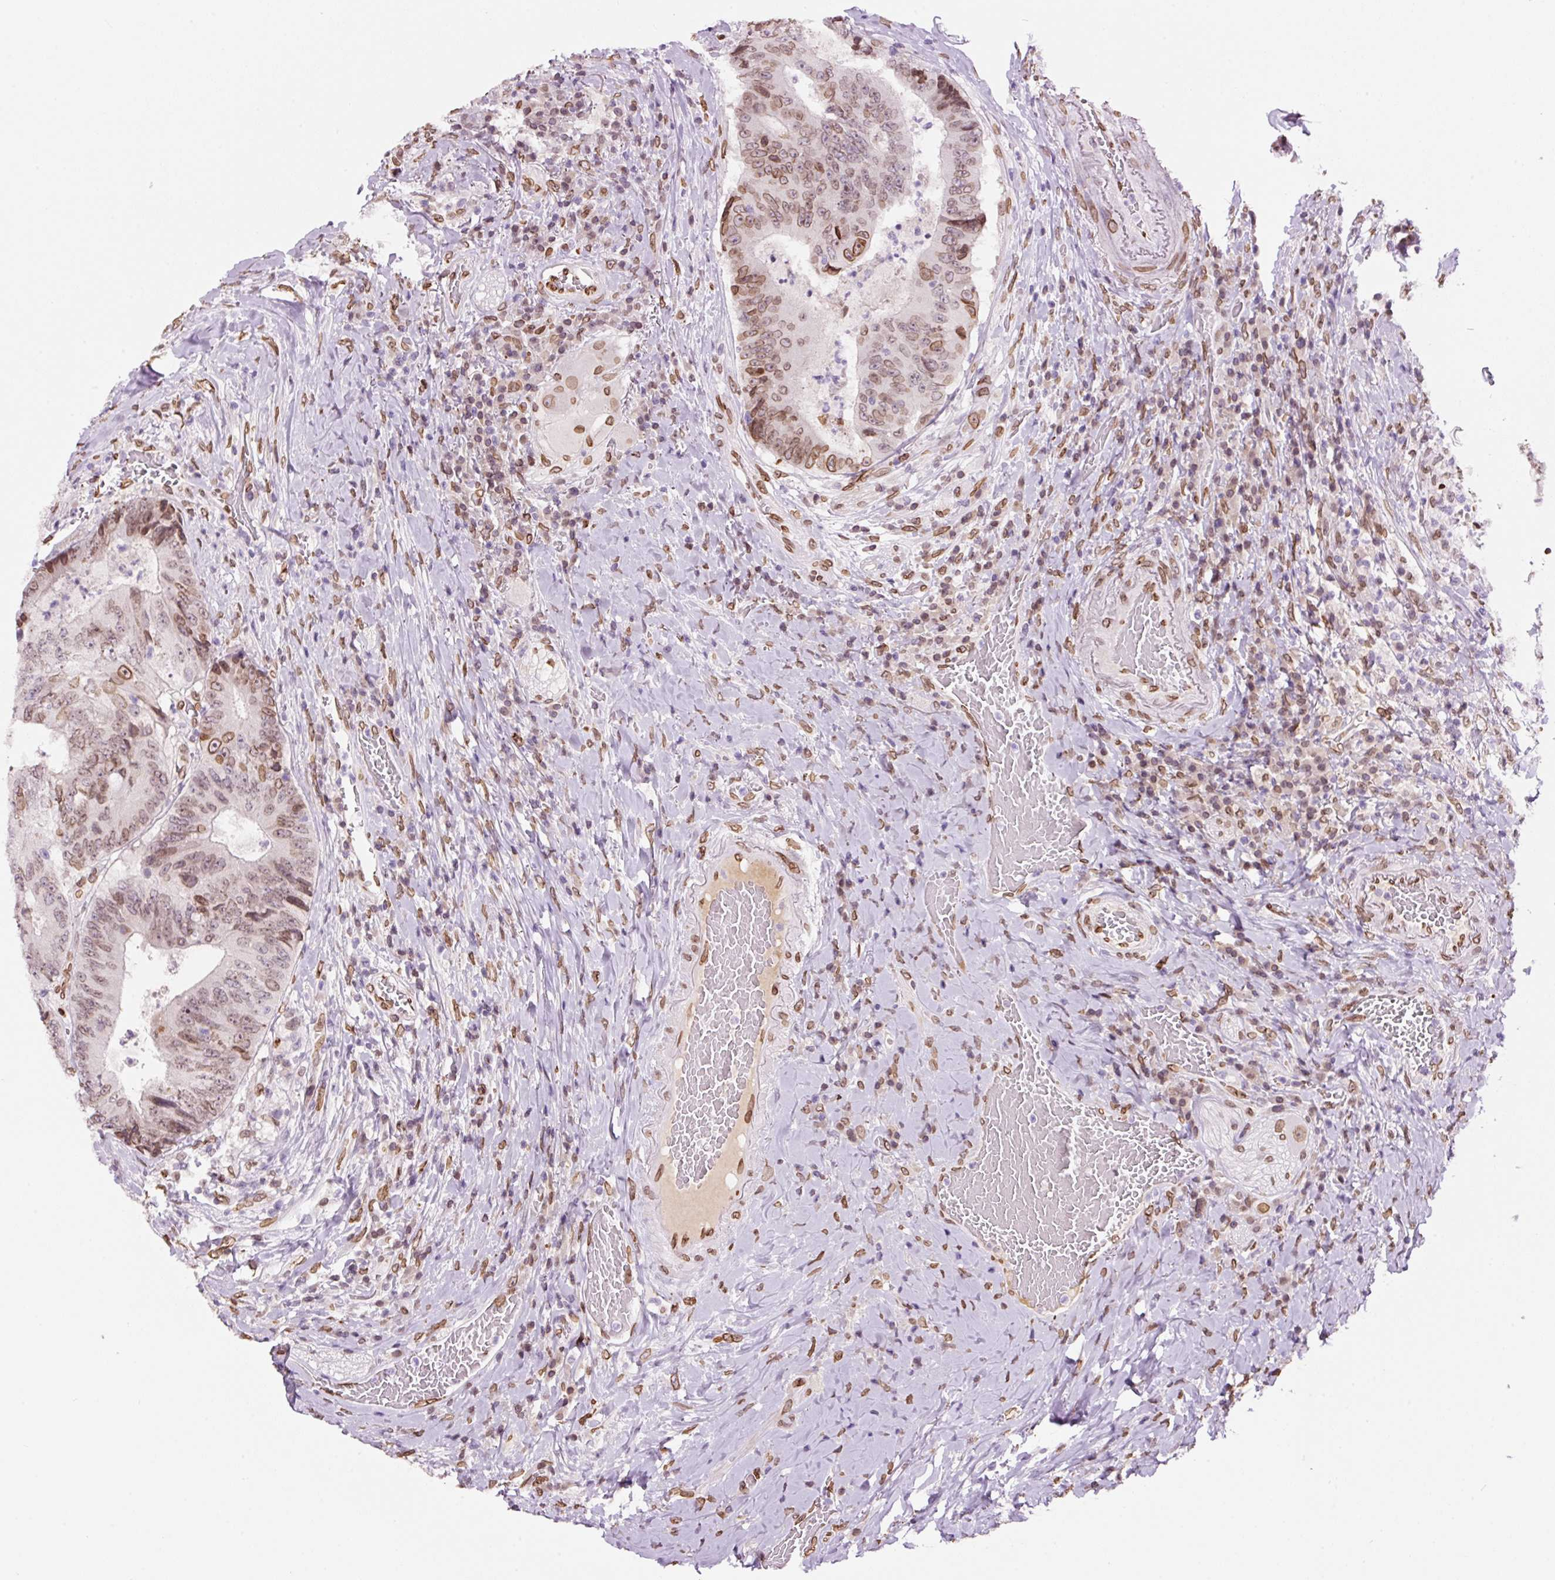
{"staining": {"intensity": "moderate", "quantity": ">75%", "location": "cytoplasmic/membranous,nuclear"}, "tissue": "colorectal cancer", "cell_type": "Tumor cells", "image_type": "cancer", "snomed": [{"axis": "morphology", "description": "Adenocarcinoma, NOS"}, {"axis": "topography", "description": "Rectum"}], "caption": "IHC image of human colorectal cancer stained for a protein (brown), which shows medium levels of moderate cytoplasmic/membranous and nuclear expression in about >75% of tumor cells.", "gene": "ZNF224", "patient": {"sex": "male", "age": 72}}